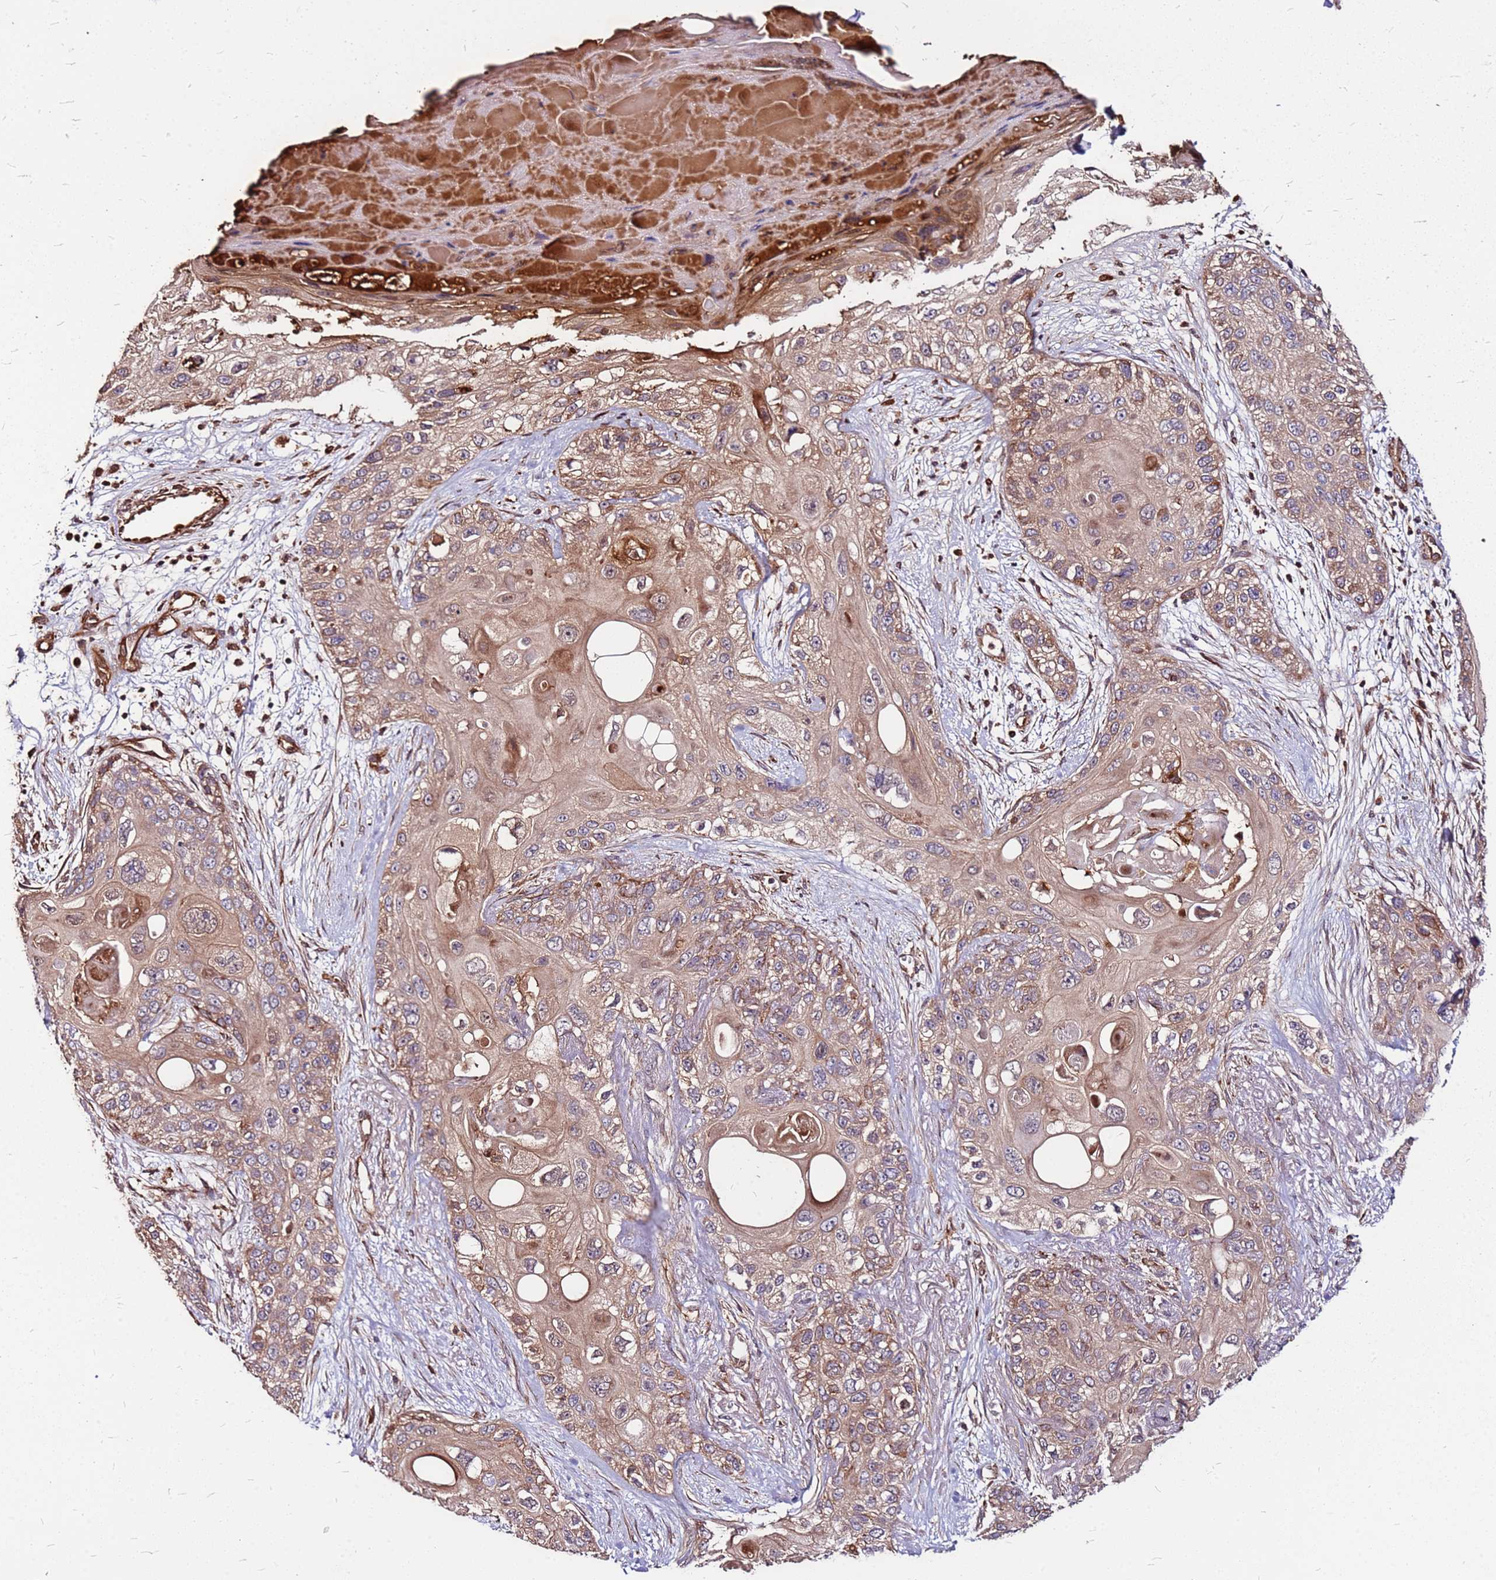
{"staining": {"intensity": "moderate", "quantity": ">75%", "location": "cytoplasmic/membranous"}, "tissue": "skin cancer", "cell_type": "Tumor cells", "image_type": "cancer", "snomed": [{"axis": "morphology", "description": "Normal tissue, NOS"}, {"axis": "morphology", "description": "Squamous cell carcinoma, NOS"}, {"axis": "topography", "description": "Skin"}], "caption": "Tumor cells demonstrate medium levels of moderate cytoplasmic/membranous positivity in about >75% of cells in squamous cell carcinoma (skin). The protein is shown in brown color, while the nuclei are stained blue.", "gene": "LYPLAL1", "patient": {"sex": "male", "age": 72}}